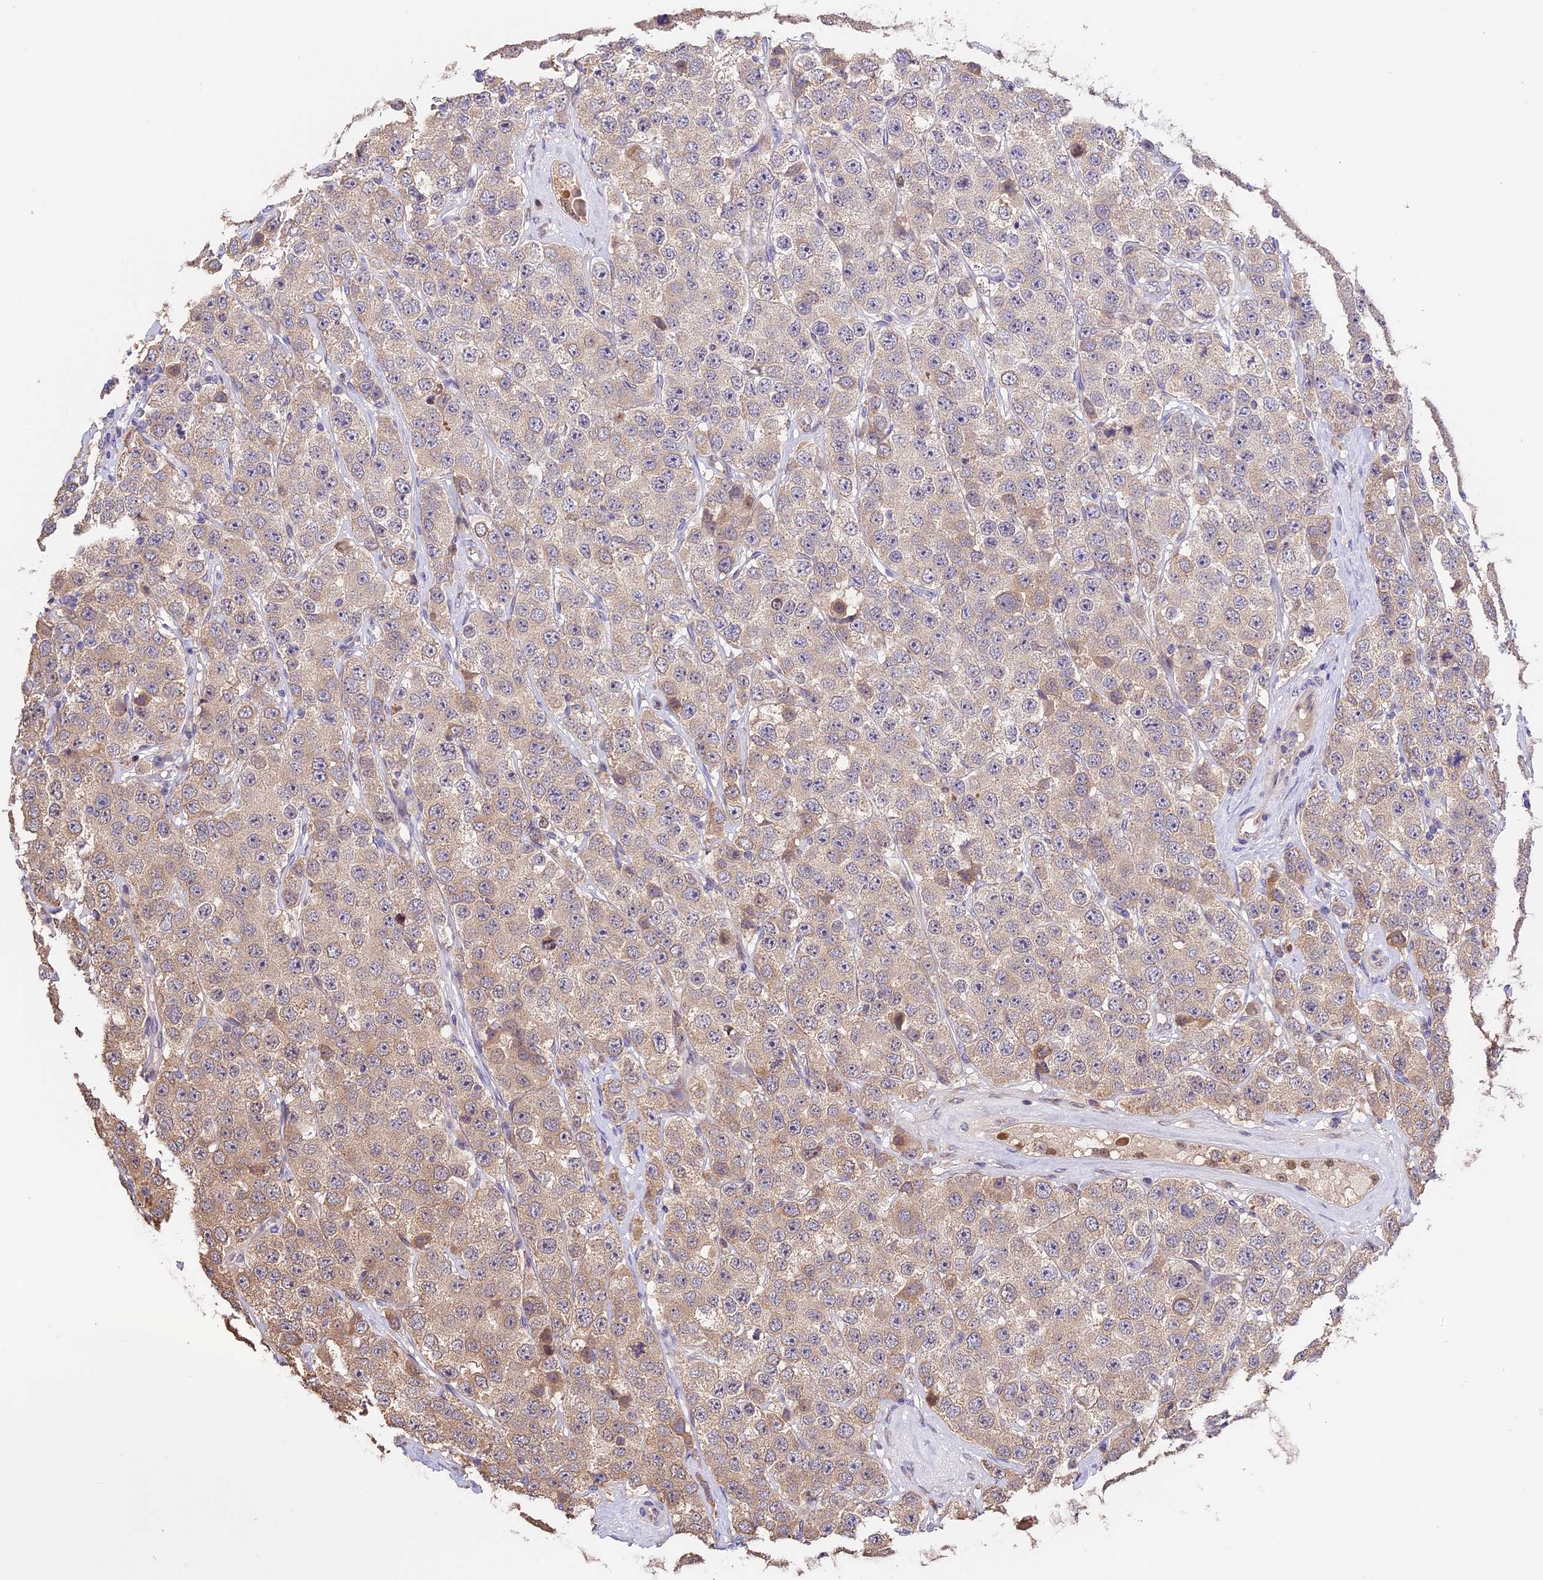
{"staining": {"intensity": "weak", "quantity": "25%-75%", "location": "cytoplasmic/membranous"}, "tissue": "testis cancer", "cell_type": "Tumor cells", "image_type": "cancer", "snomed": [{"axis": "morphology", "description": "Seminoma, NOS"}, {"axis": "topography", "description": "Testis"}], "caption": "An image showing weak cytoplasmic/membranous staining in approximately 25%-75% of tumor cells in testis seminoma, as visualized by brown immunohistochemical staining.", "gene": "BSCL2", "patient": {"sex": "male", "age": 28}}